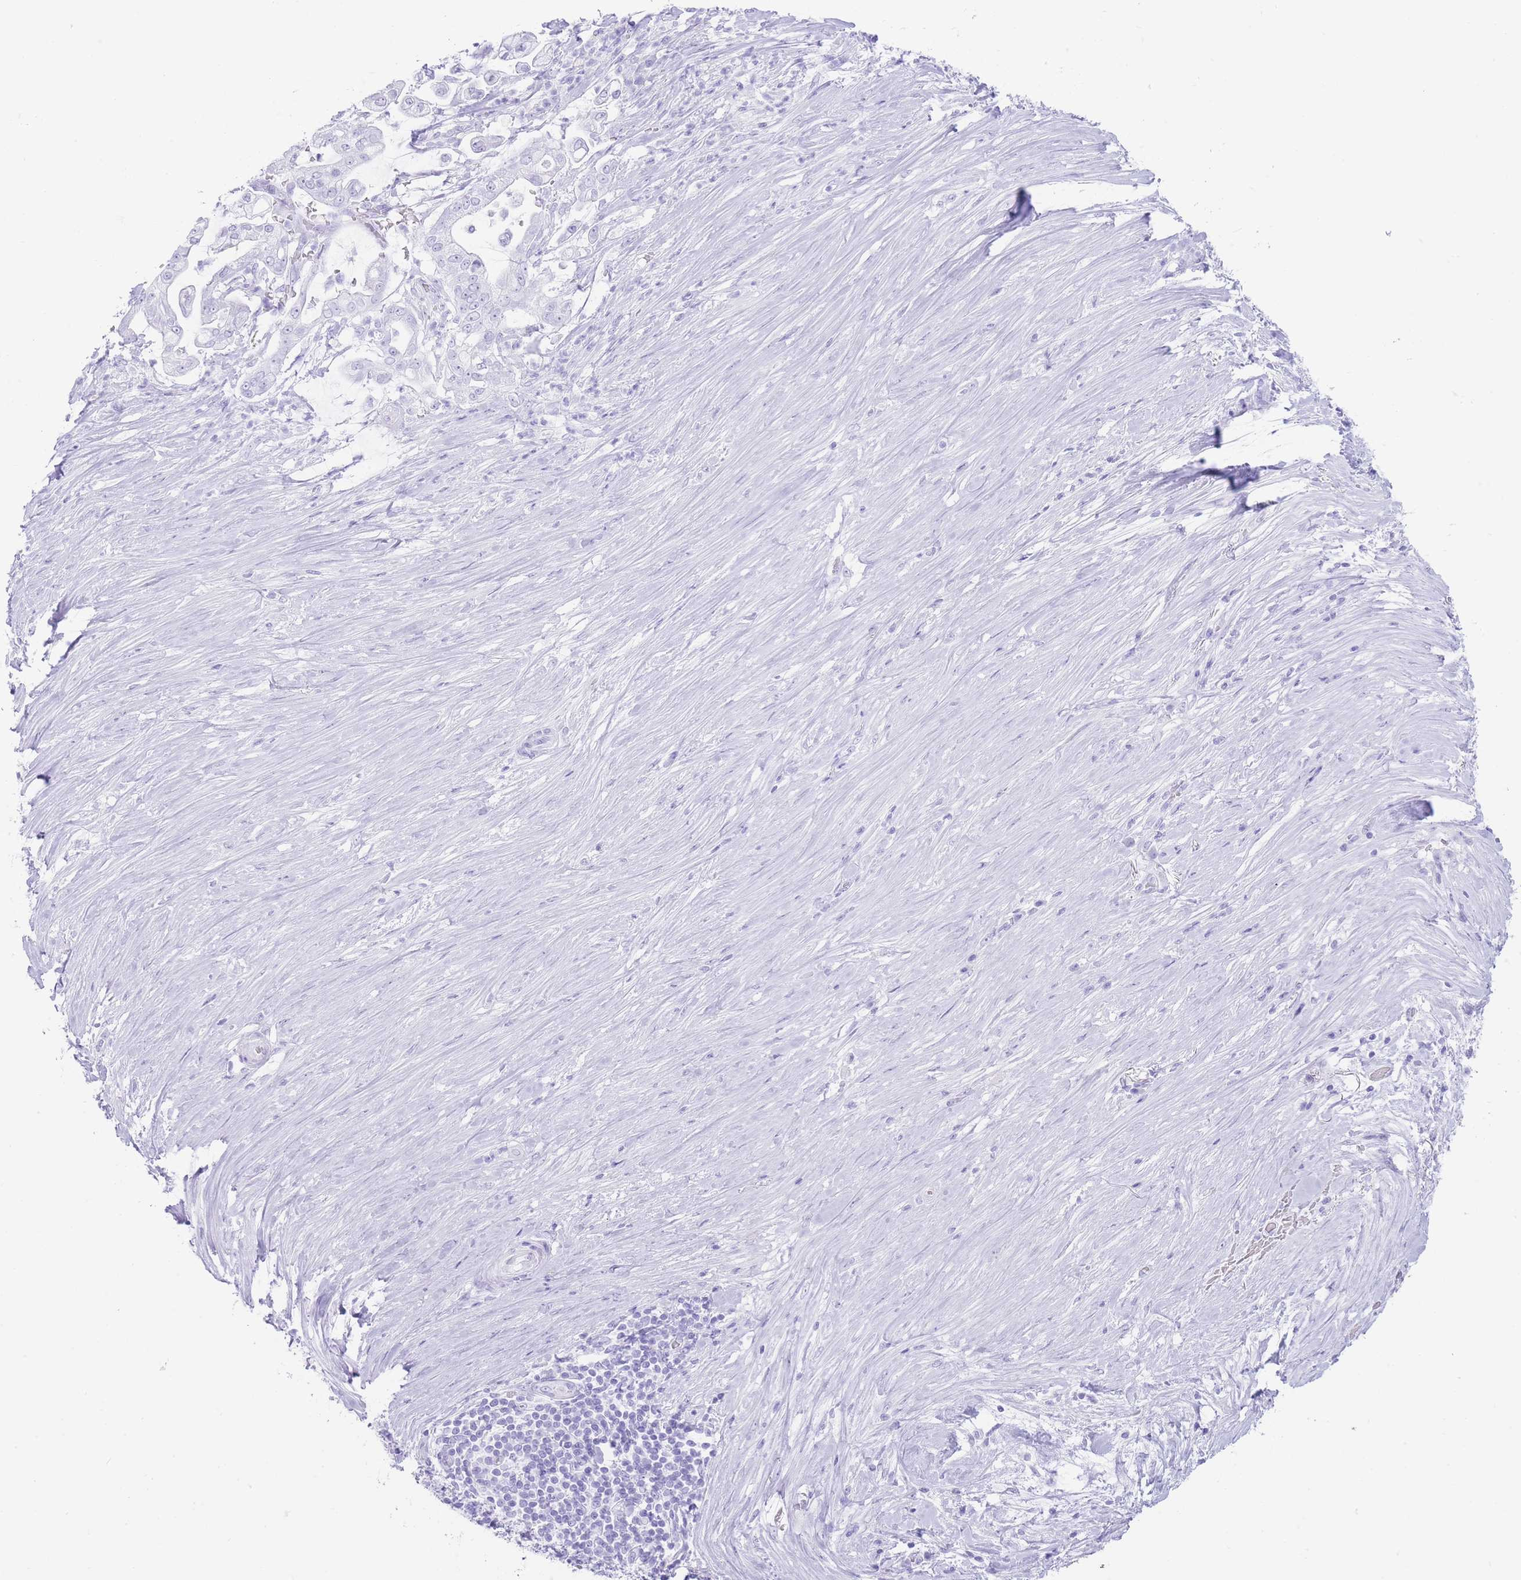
{"staining": {"intensity": "negative", "quantity": "none", "location": "none"}, "tissue": "pancreatic cancer", "cell_type": "Tumor cells", "image_type": "cancer", "snomed": [{"axis": "morphology", "description": "Adenocarcinoma, NOS"}, {"axis": "topography", "description": "Pancreas"}], "caption": "Pancreatic cancer (adenocarcinoma) was stained to show a protein in brown. There is no significant positivity in tumor cells.", "gene": "ELOA2", "patient": {"sex": "female", "age": 69}}